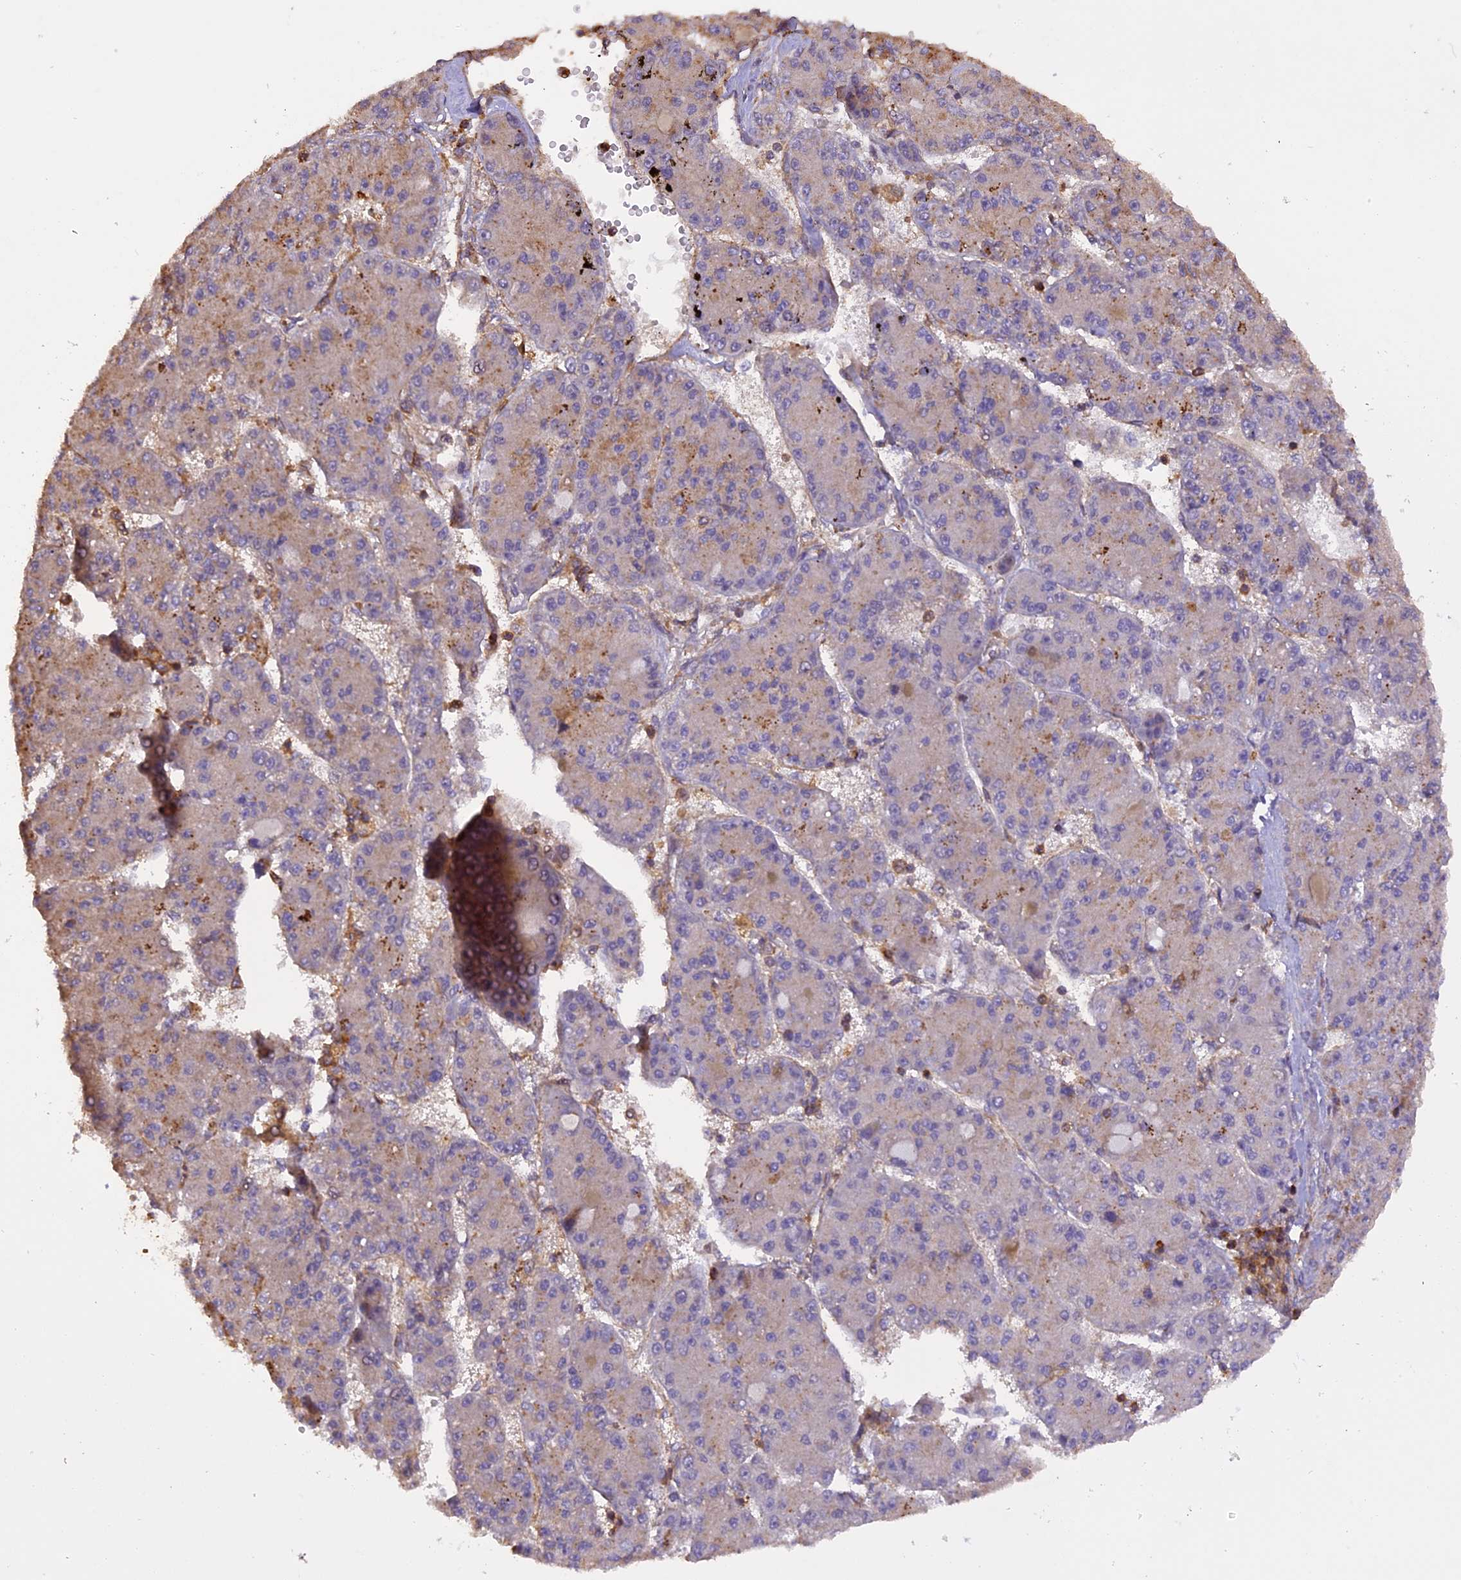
{"staining": {"intensity": "negative", "quantity": "none", "location": "none"}, "tissue": "liver cancer", "cell_type": "Tumor cells", "image_type": "cancer", "snomed": [{"axis": "morphology", "description": "Carcinoma, Hepatocellular, NOS"}, {"axis": "topography", "description": "Liver"}], "caption": "IHC photomicrograph of human hepatocellular carcinoma (liver) stained for a protein (brown), which exhibits no staining in tumor cells.", "gene": "STOML1", "patient": {"sex": "male", "age": 67}}